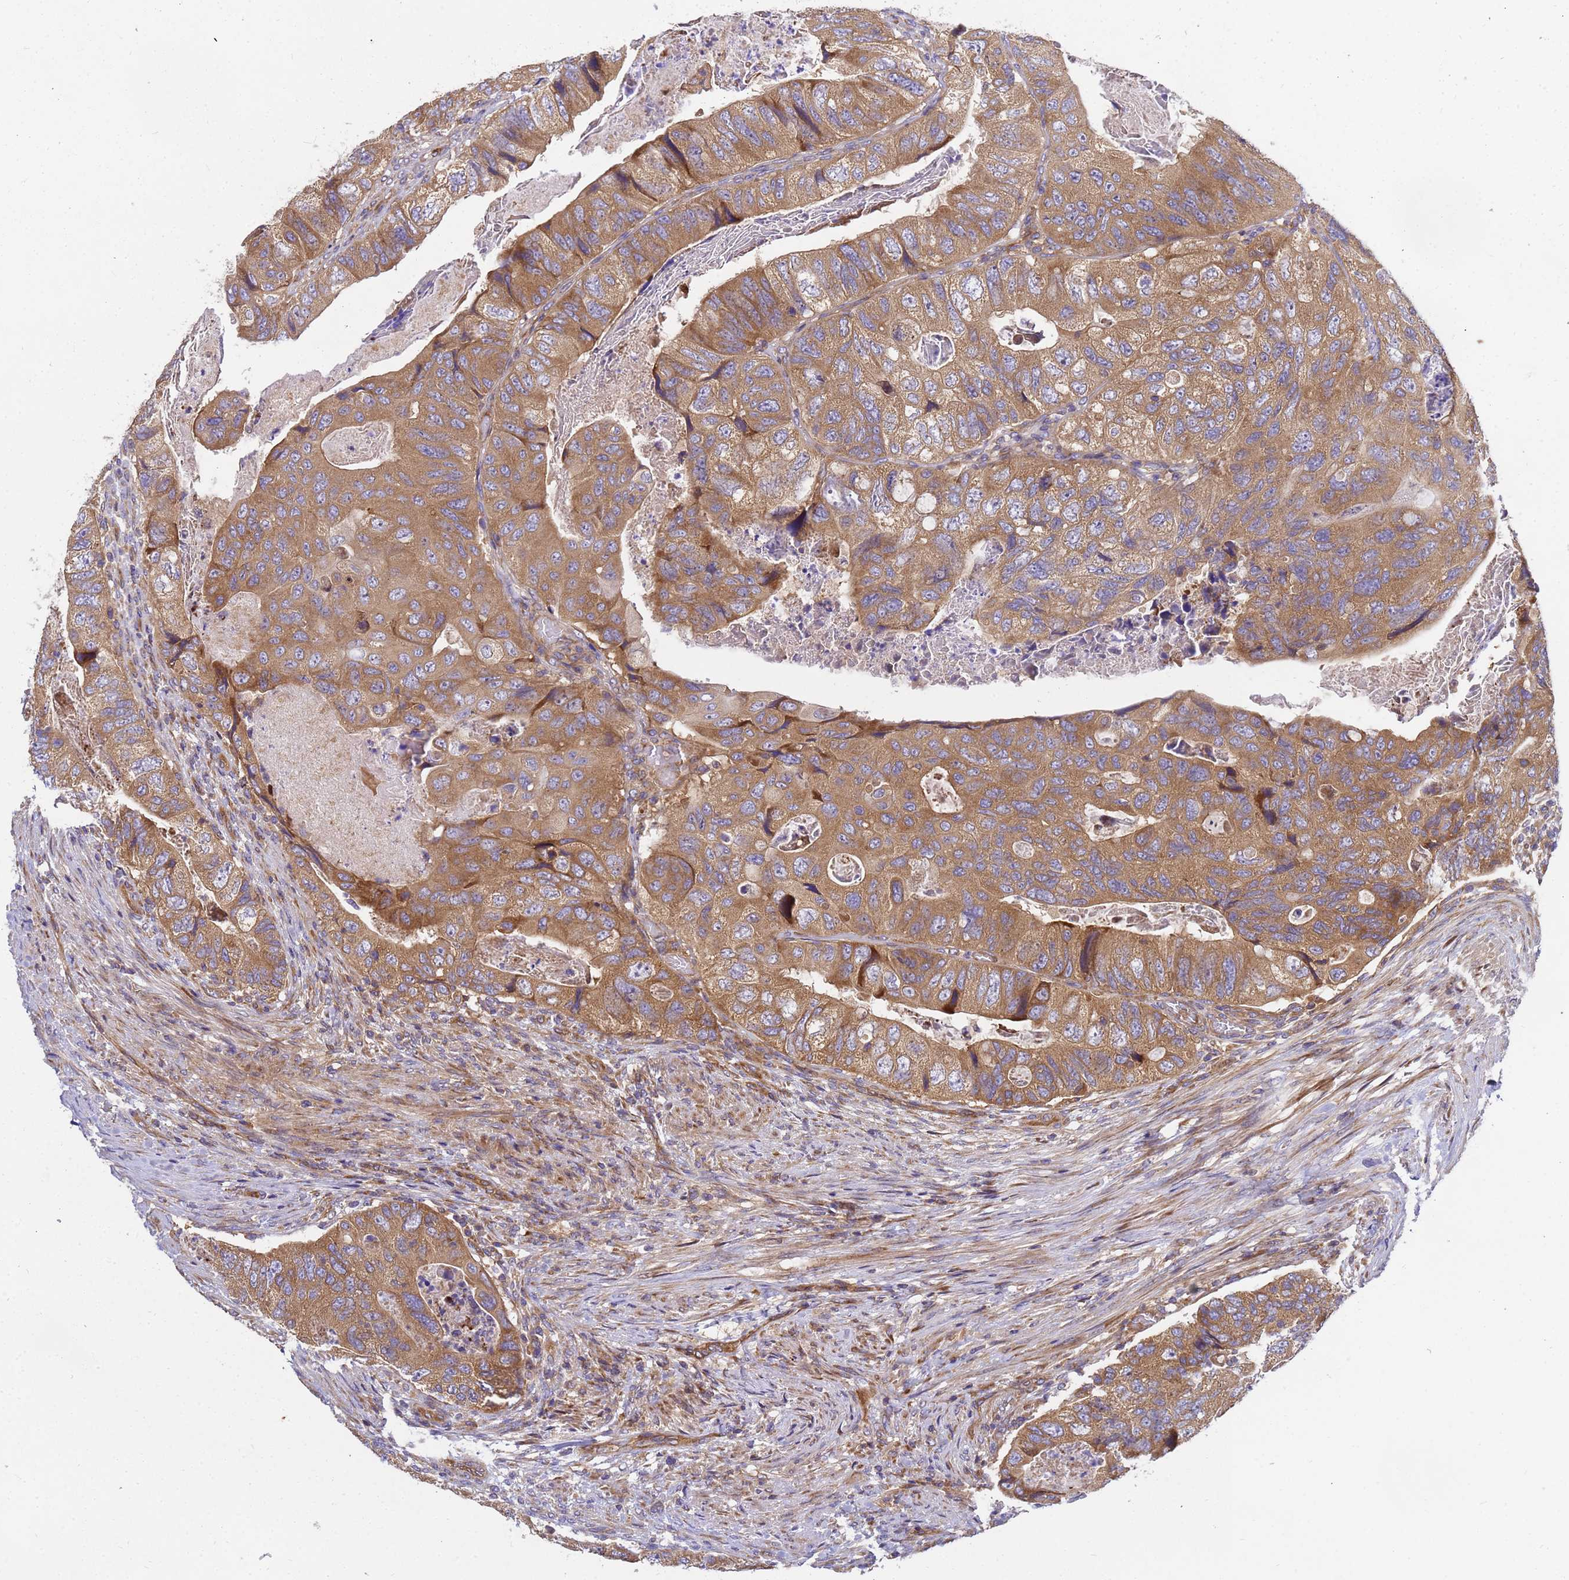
{"staining": {"intensity": "moderate", "quantity": ">75%", "location": "cytoplasmic/membranous"}, "tissue": "colorectal cancer", "cell_type": "Tumor cells", "image_type": "cancer", "snomed": [{"axis": "morphology", "description": "Adenocarcinoma, NOS"}, {"axis": "topography", "description": "Rectum"}], "caption": "A histopathology image of colorectal adenocarcinoma stained for a protein shows moderate cytoplasmic/membranous brown staining in tumor cells. (DAB (3,3'-diaminobenzidine) IHC with brightfield microscopy, high magnification).", "gene": "BECN1", "patient": {"sex": "male", "age": 63}}